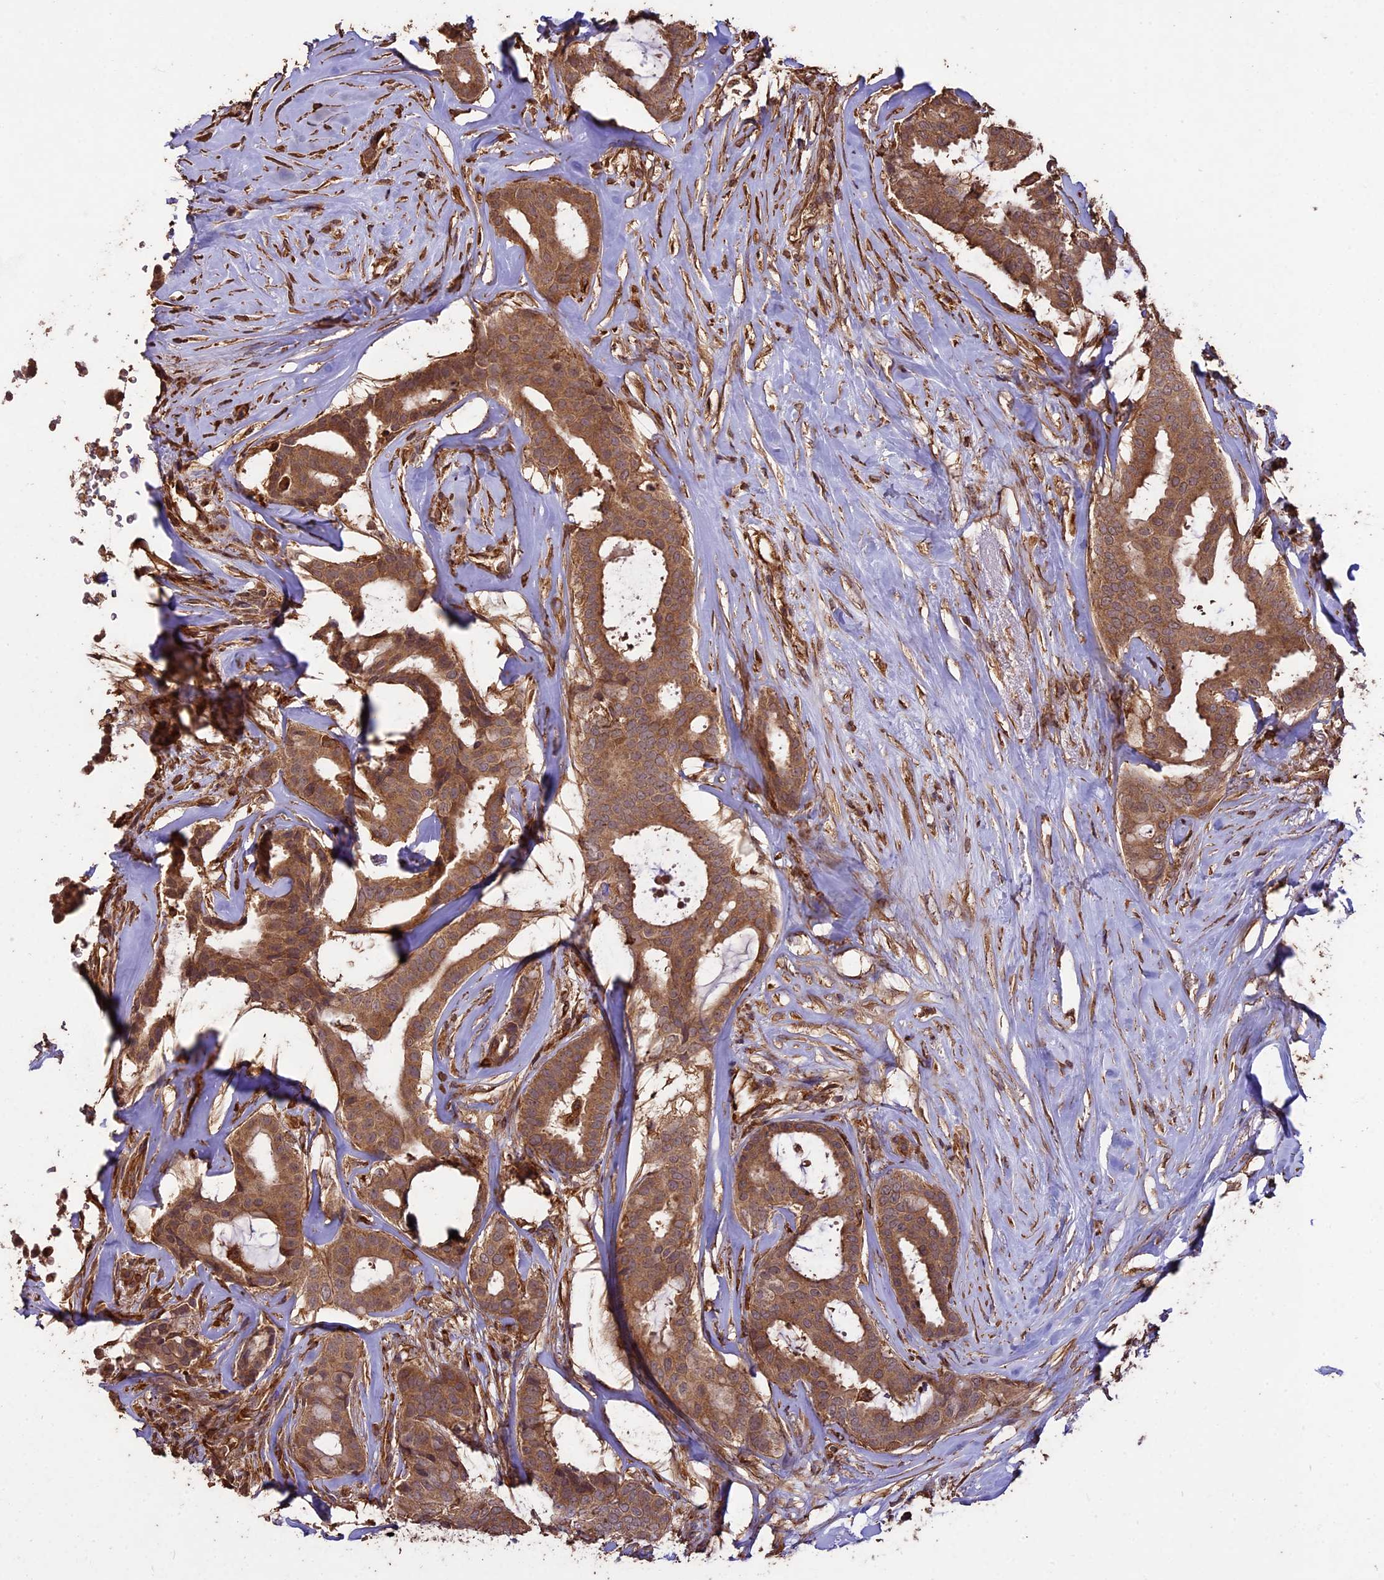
{"staining": {"intensity": "moderate", "quantity": ">75%", "location": "cytoplasmic/membranous"}, "tissue": "breast cancer", "cell_type": "Tumor cells", "image_type": "cancer", "snomed": [{"axis": "morphology", "description": "Duct carcinoma"}, {"axis": "topography", "description": "Breast"}], "caption": "Breast intraductal carcinoma was stained to show a protein in brown. There is medium levels of moderate cytoplasmic/membranous positivity in about >75% of tumor cells. (IHC, brightfield microscopy, high magnification).", "gene": "TTLL10", "patient": {"sex": "female", "age": 75}}